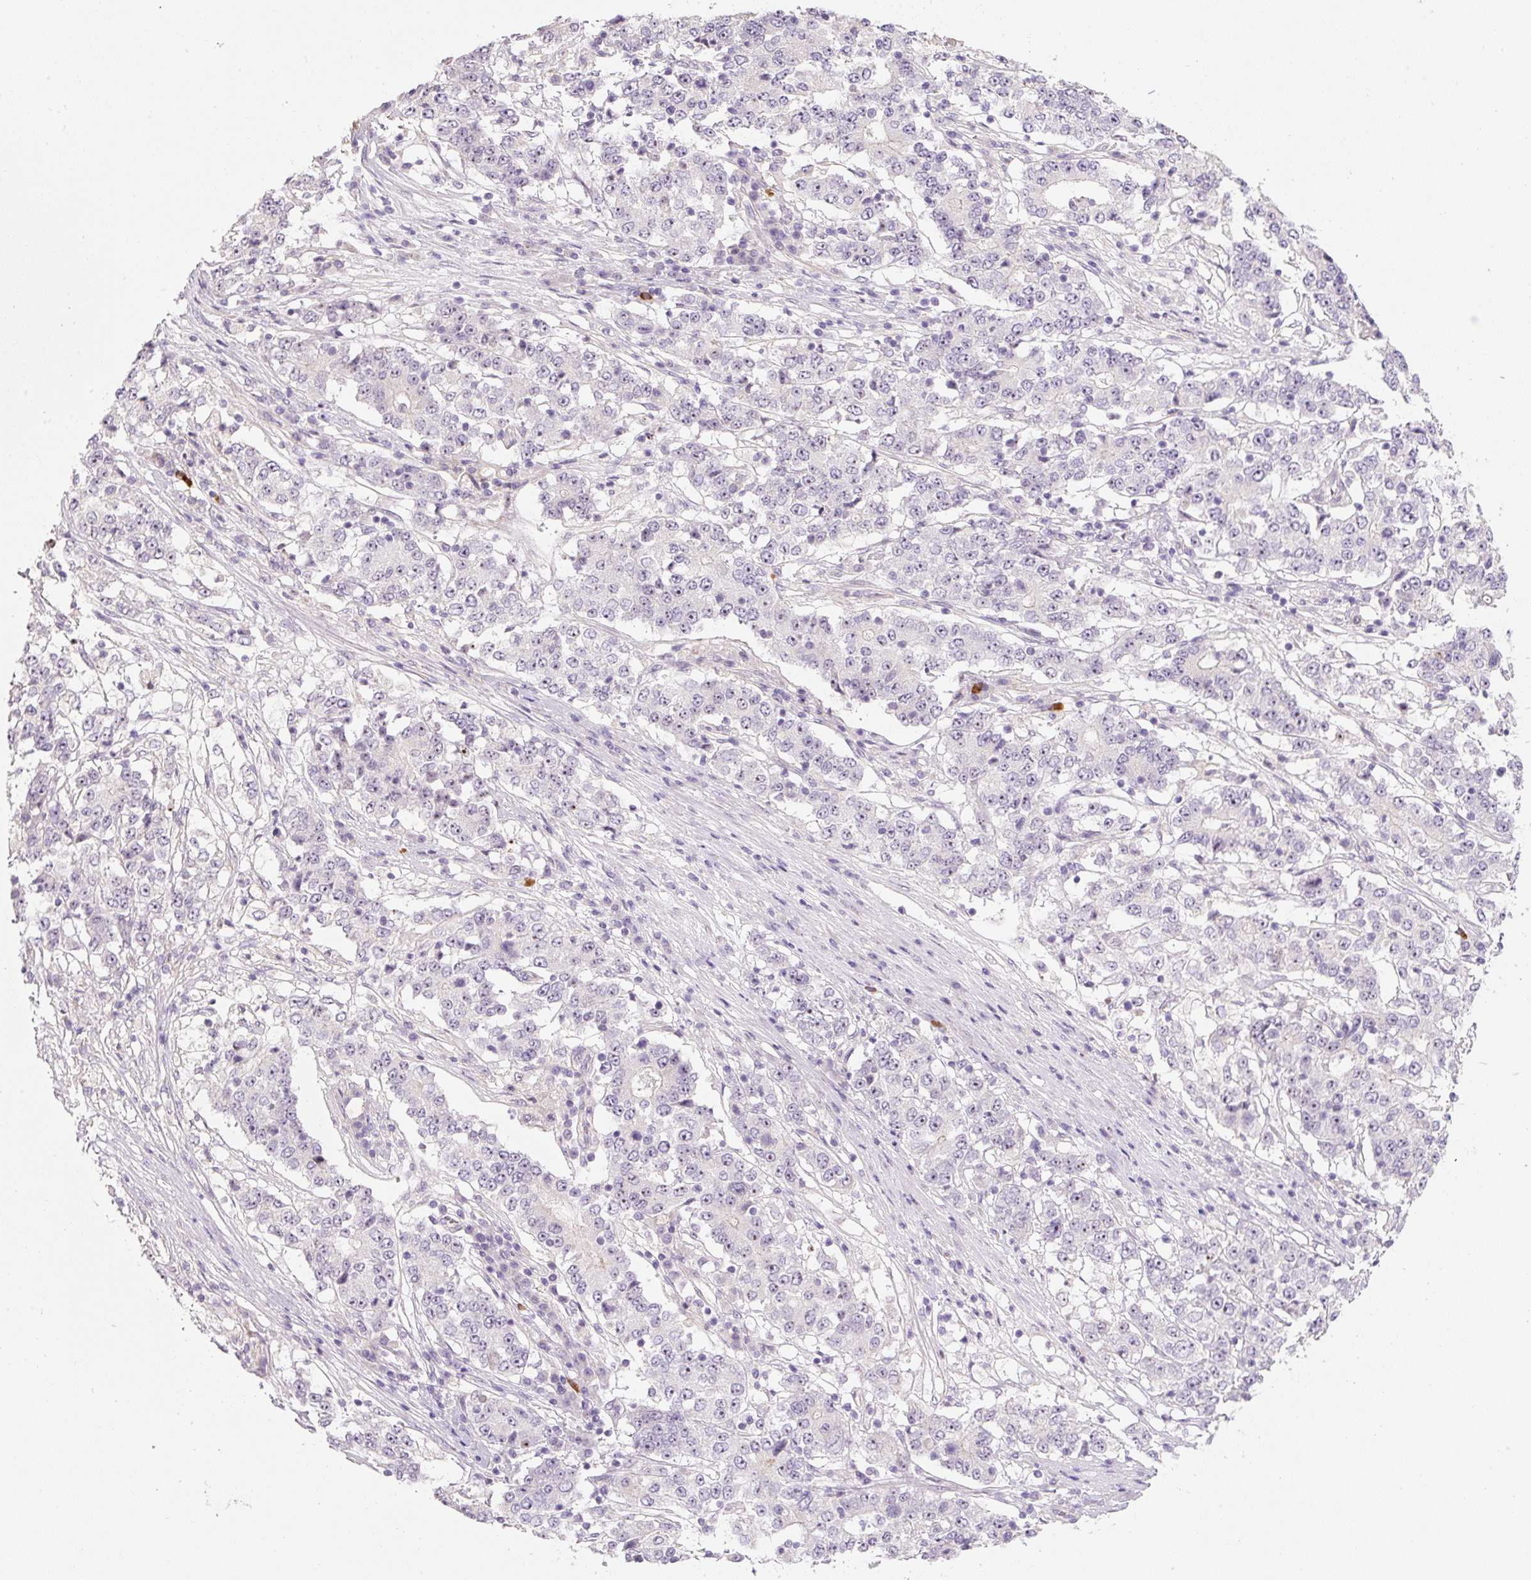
{"staining": {"intensity": "negative", "quantity": "none", "location": "none"}, "tissue": "stomach cancer", "cell_type": "Tumor cells", "image_type": "cancer", "snomed": [{"axis": "morphology", "description": "Adenocarcinoma, NOS"}, {"axis": "topography", "description": "Stomach"}], "caption": "IHC image of neoplastic tissue: human stomach cancer (adenocarcinoma) stained with DAB (3,3'-diaminobenzidine) reveals no significant protein expression in tumor cells.", "gene": "TMEM151B", "patient": {"sex": "male", "age": 59}}